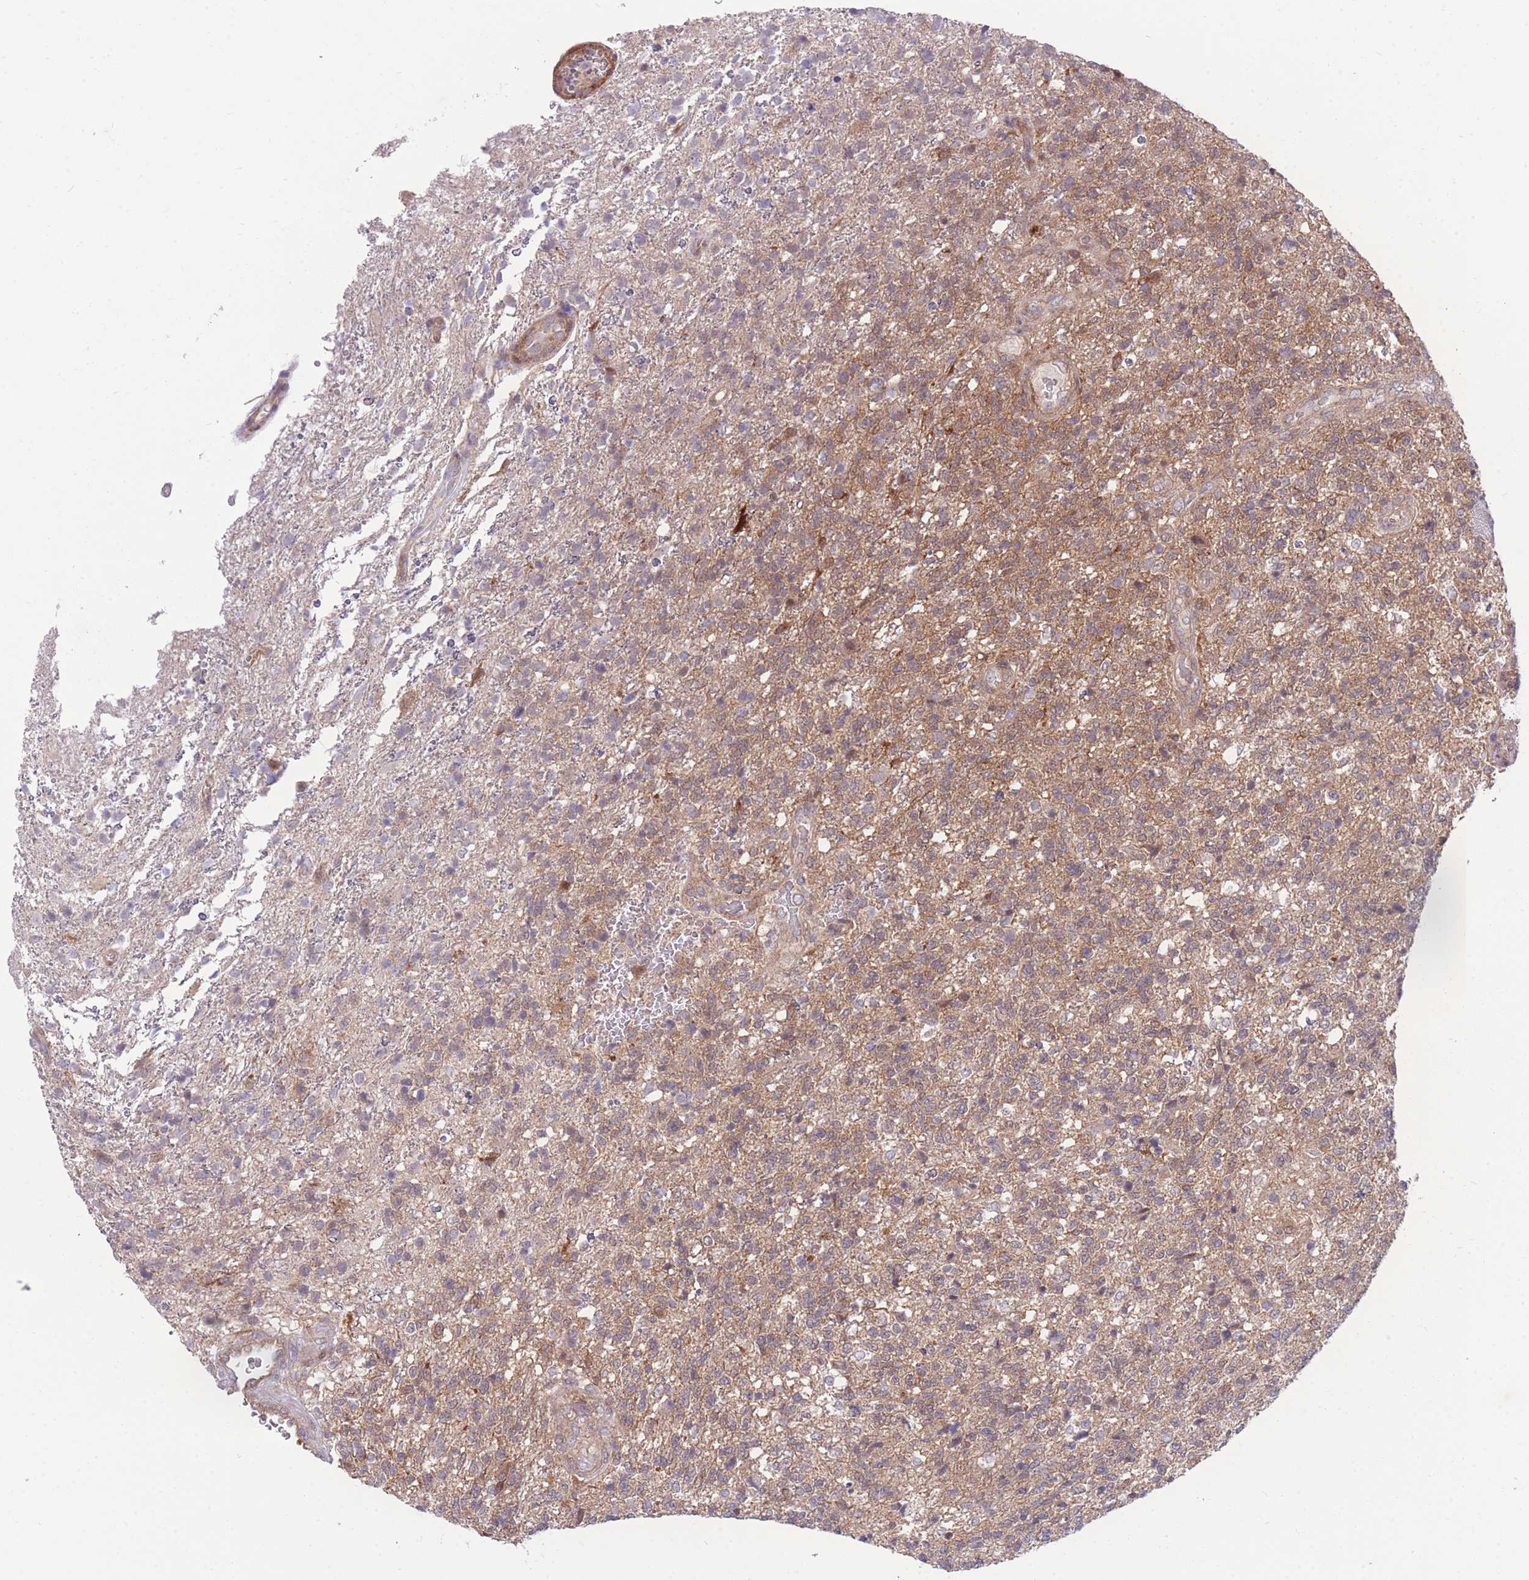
{"staining": {"intensity": "moderate", "quantity": "<25%", "location": "cytoplasmic/membranous"}, "tissue": "glioma", "cell_type": "Tumor cells", "image_type": "cancer", "snomed": [{"axis": "morphology", "description": "Glioma, malignant, High grade"}, {"axis": "topography", "description": "Brain"}], "caption": "Immunohistochemical staining of human malignant glioma (high-grade) demonstrates low levels of moderate cytoplasmic/membranous expression in approximately <25% of tumor cells.", "gene": "RIC8A", "patient": {"sex": "male", "age": 56}}